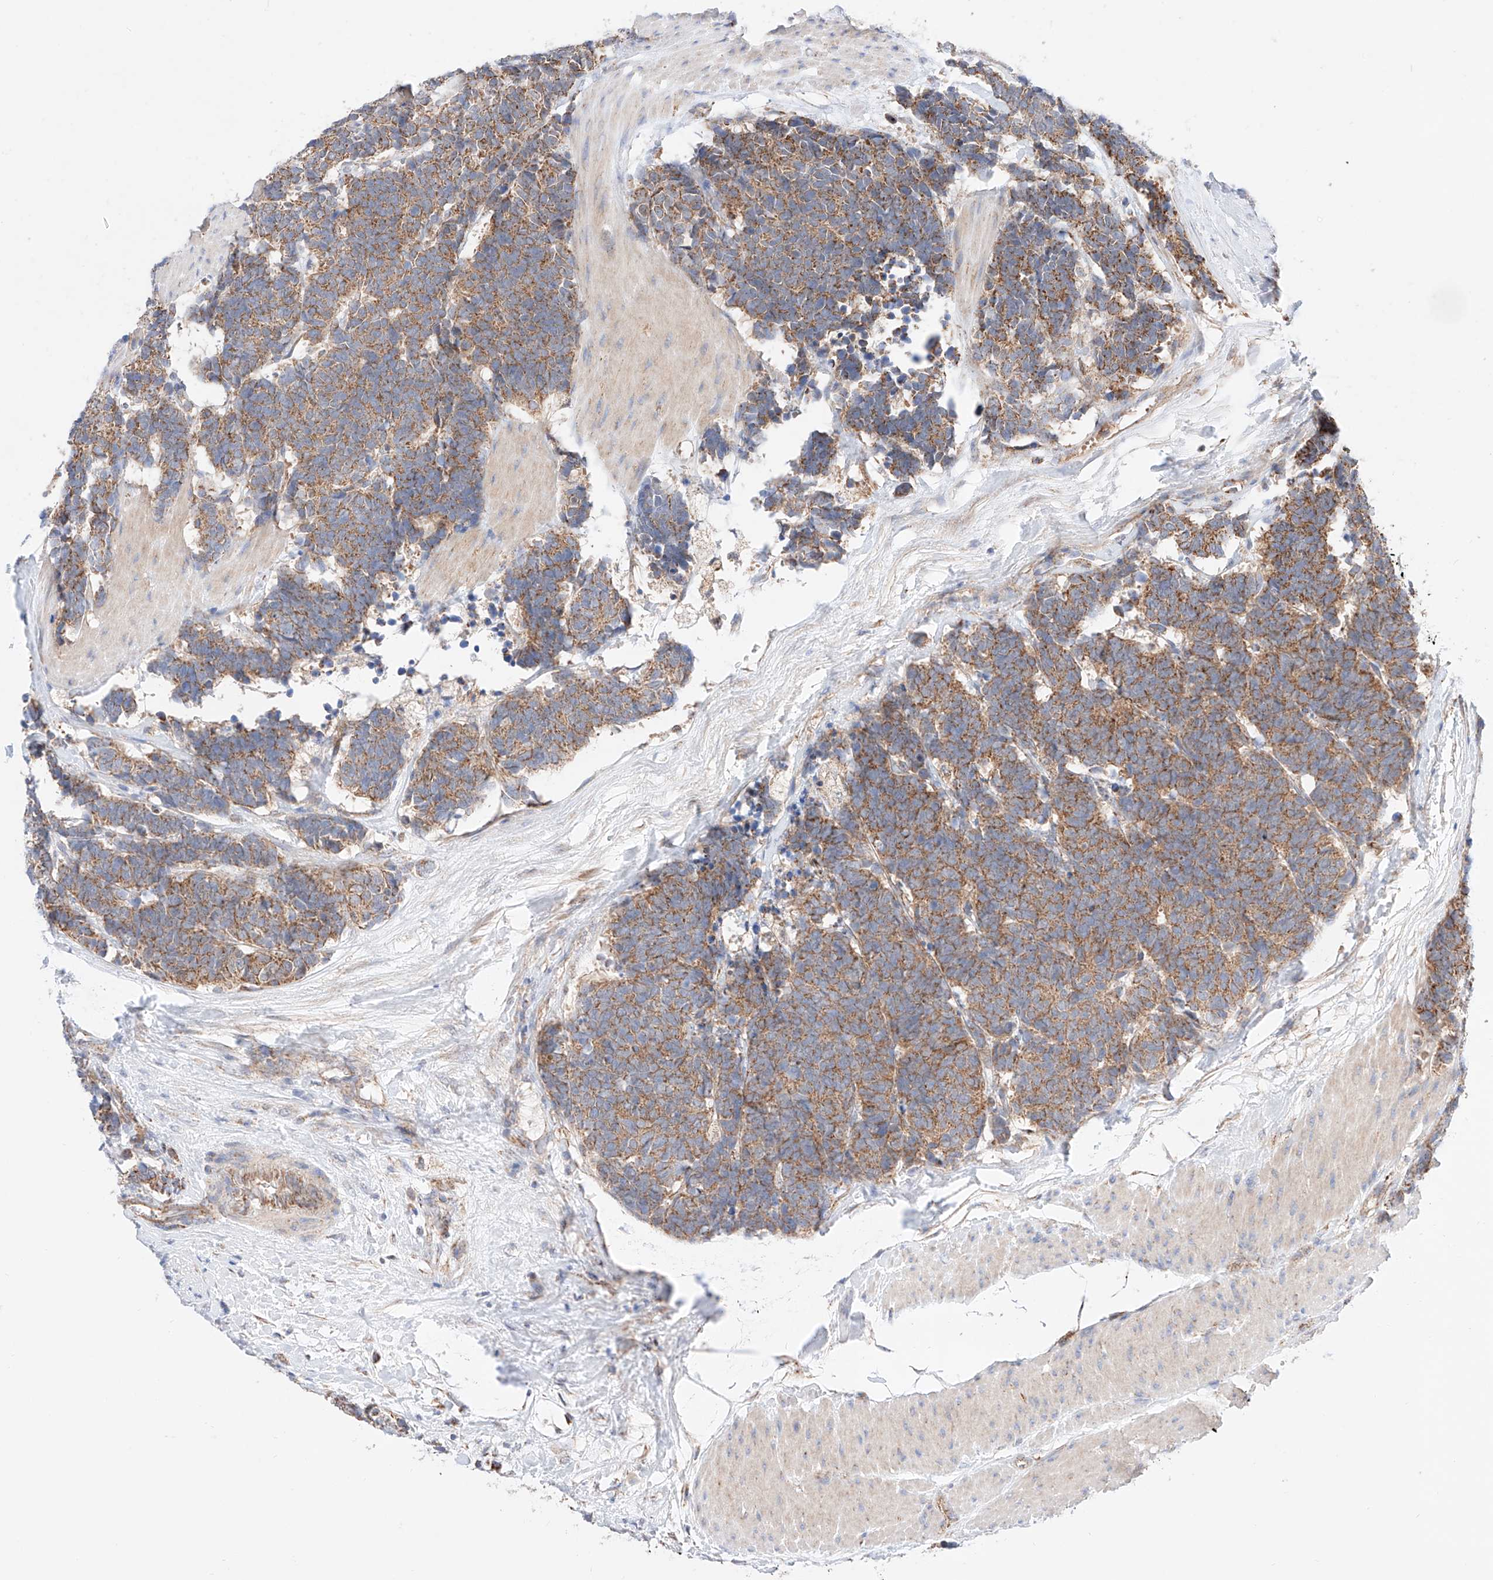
{"staining": {"intensity": "moderate", "quantity": ">75%", "location": "cytoplasmic/membranous"}, "tissue": "carcinoid", "cell_type": "Tumor cells", "image_type": "cancer", "snomed": [{"axis": "morphology", "description": "Carcinoma, NOS"}, {"axis": "morphology", "description": "Carcinoid, malignant, NOS"}, {"axis": "topography", "description": "Urinary bladder"}], "caption": "This is a histology image of immunohistochemistry (IHC) staining of carcinoid, which shows moderate staining in the cytoplasmic/membranous of tumor cells.", "gene": "KTI12", "patient": {"sex": "male", "age": 57}}